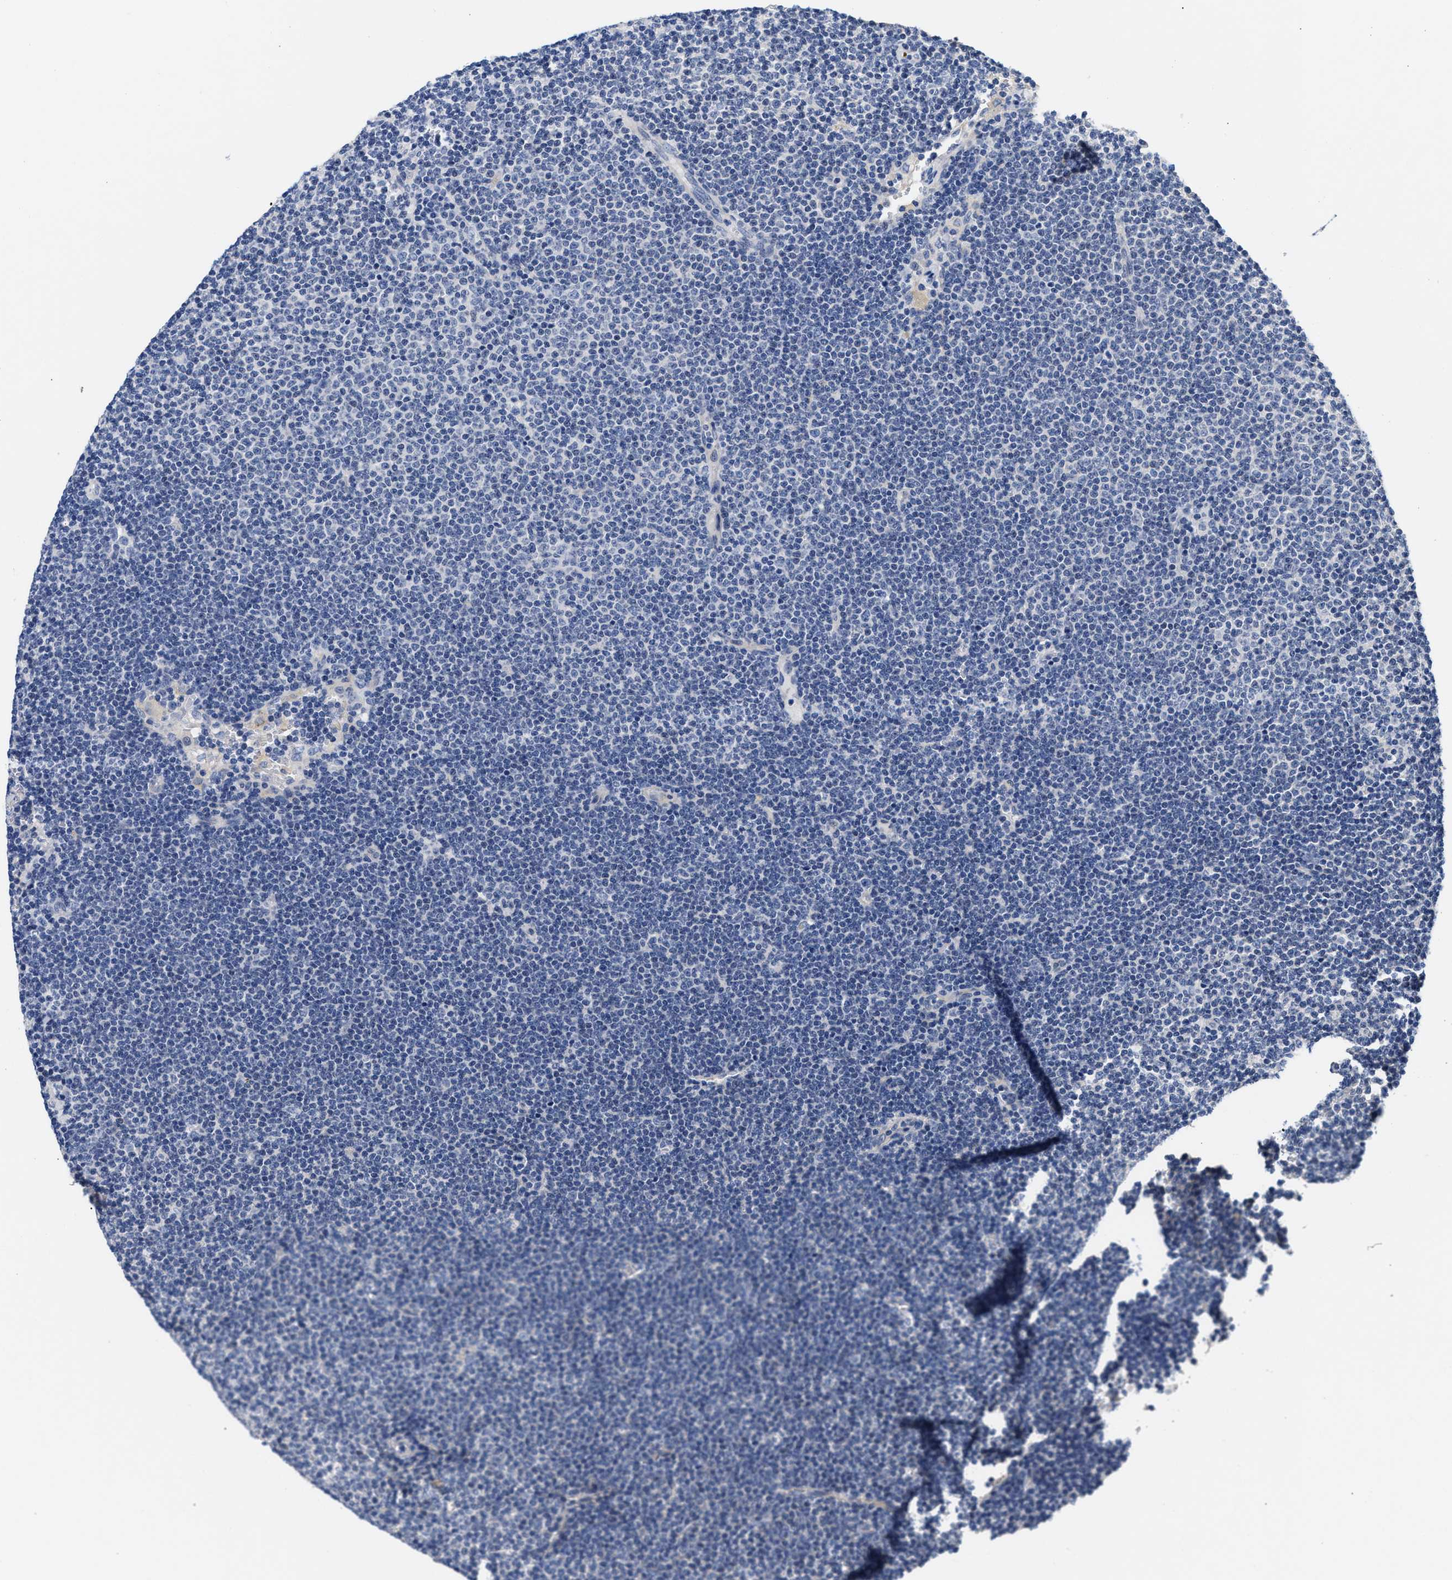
{"staining": {"intensity": "negative", "quantity": "none", "location": "none"}, "tissue": "lymphoma", "cell_type": "Tumor cells", "image_type": "cancer", "snomed": [{"axis": "morphology", "description": "Malignant lymphoma, non-Hodgkin's type, Low grade"}, {"axis": "topography", "description": "Lymph node"}], "caption": "Micrograph shows no protein expression in tumor cells of low-grade malignant lymphoma, non-Hodgkin's type tissue. Brightfield microscopy of immunohistochemistry (IHC) stained with DAB (3,3'-diaminobenzidine) (brown) and hematoxylin (blue), captured at high magnification.", "gene": "ACTL7B", "patient": {"sex": "female", "age": 53}}